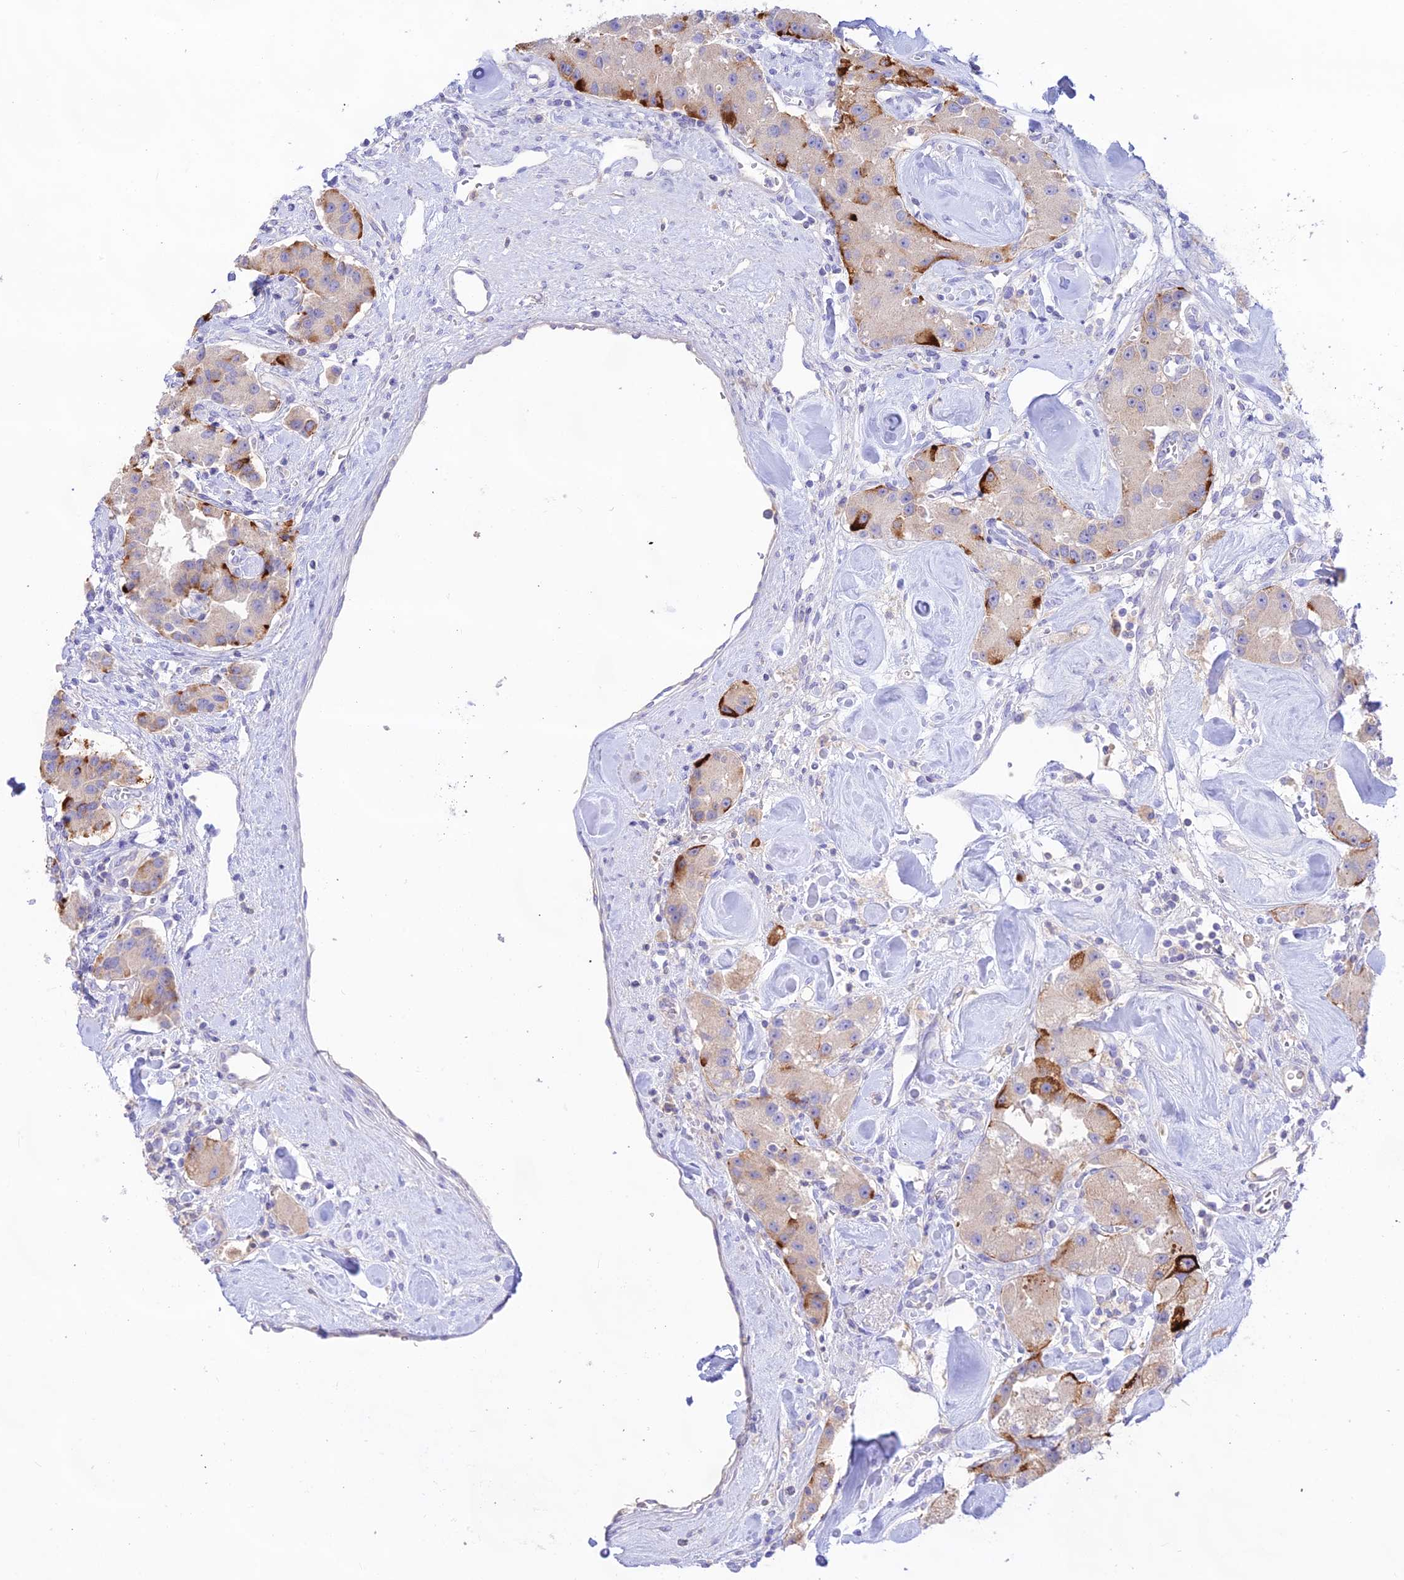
{"staining": {"intensity": "strong", "quantity": "<25%", "location": "cytoplasmic/membranous"}, "tissue": "carcinoid", "cell_type": "Tumor cells", "image_type": "cancer", "snomed": [{"axis": "morphology", "description": "Carcinoid, malignant, NOS"}, {"axis": "topography", "description": "Pancreas"}], "caption": "Human carcinoid (malignant) stained for a protein (brown) exhibits strong cytoplasmic/membranous positive expression in about <25% of tumor cells.", "gene": "NLRP9", "patient": {"sex": "male", "age": 41}}